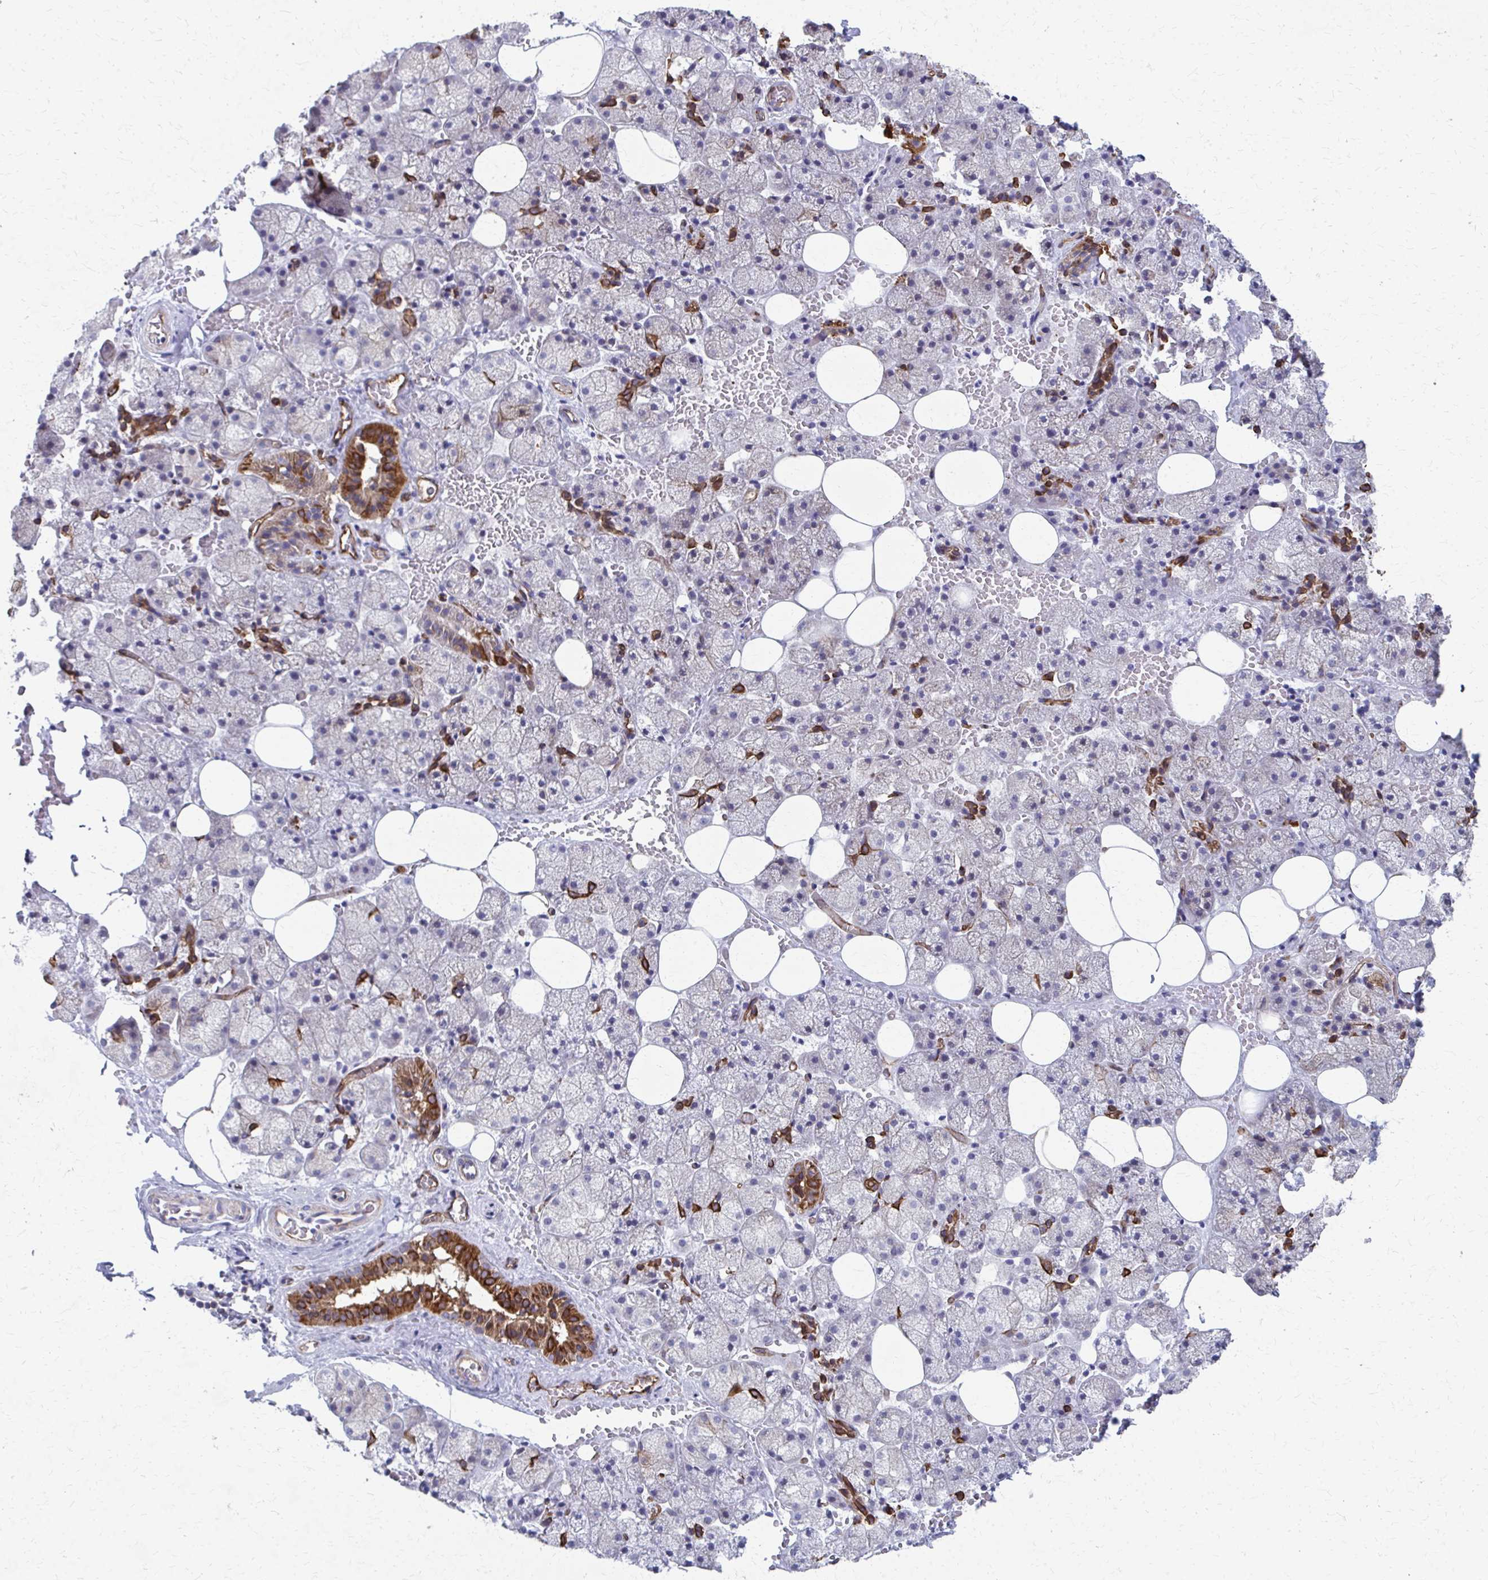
{"staining": {"intensity": "moderate", "quantity": "25%-75%", "location": "cytoplasmic/membranous"}, "tissue": "salivary gland", "cell_type": "Glandular cells", "image_type": "normal", "snomed": [{"axis": "morphology", "description": "Normal tissue, NOS"}, {"axis": "topography", "description": "Salivary gland"}, {"axis": "topography", "description": "Peripheral nerve tissue"}], "caption": "Protein expression analysis of unremarkable salivary gland shows moderate cytoplasmic/membranous positivity in about 25%-75% of glandular cells.", "gene": "FAHD1", "patient": {"sex": "male", "age": 38}}